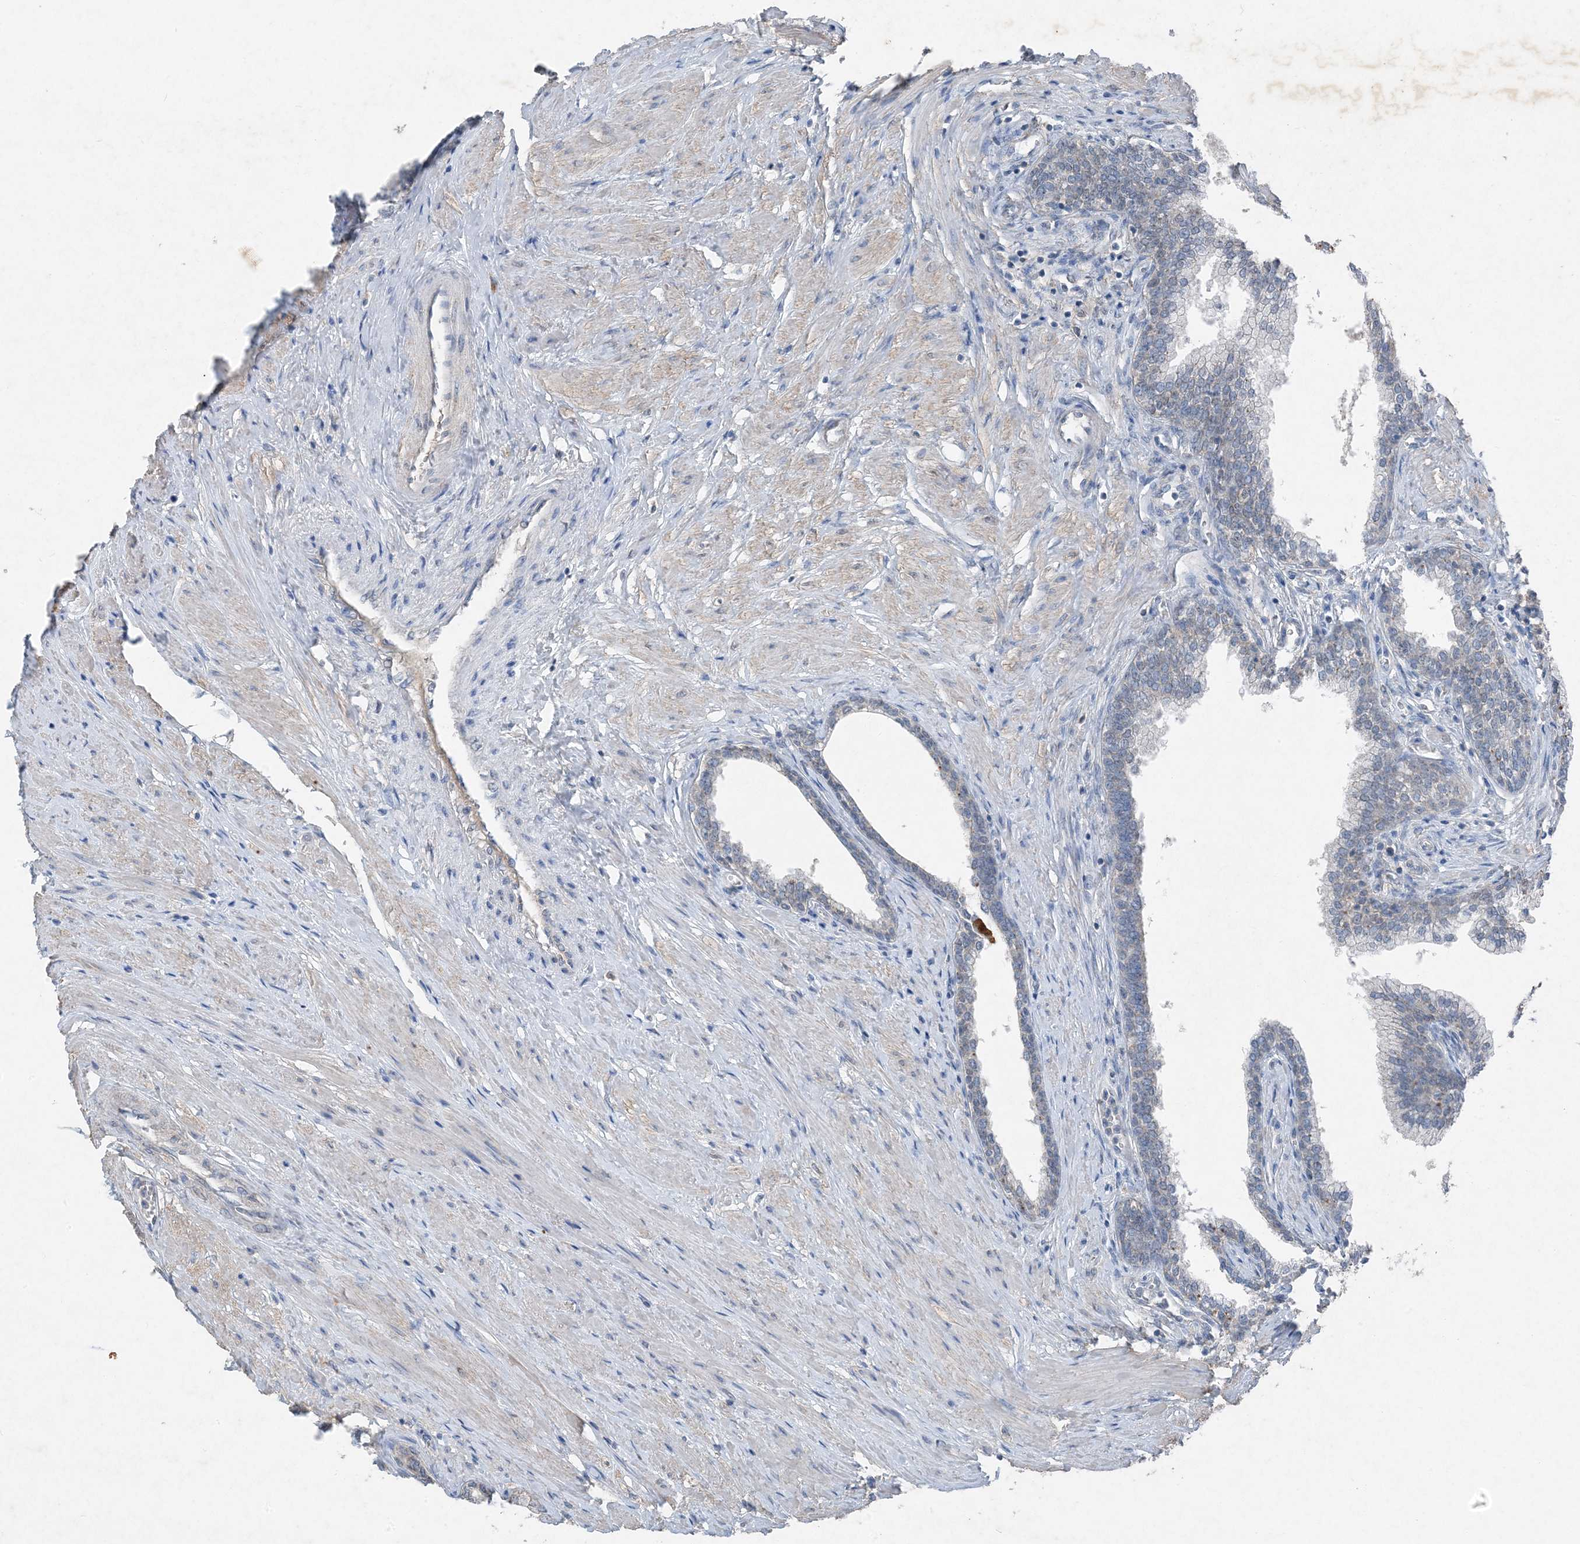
{"staining": {"intensity": "negative", "quantity": "none", "location": "none"}, "tissue": "prostate", "cell_type": "Glandular cells", "image_type": "normal", "snomed": [{"axis": "morphology", "description": "Normal tissue, NOS"}, {"axis": "morphology", "description": "Urothelial carcinoma, Low grade"}, {"axis": "topography", "description": "Urinary bladder"}, {"axis": "topography", "description": "Prostate"}], "caption": "Immunohistochemistry of normal prostate reveals no staining in glandular cells.", "gene": "FCN3", "patient": {"sex": "male", "age": 60}}